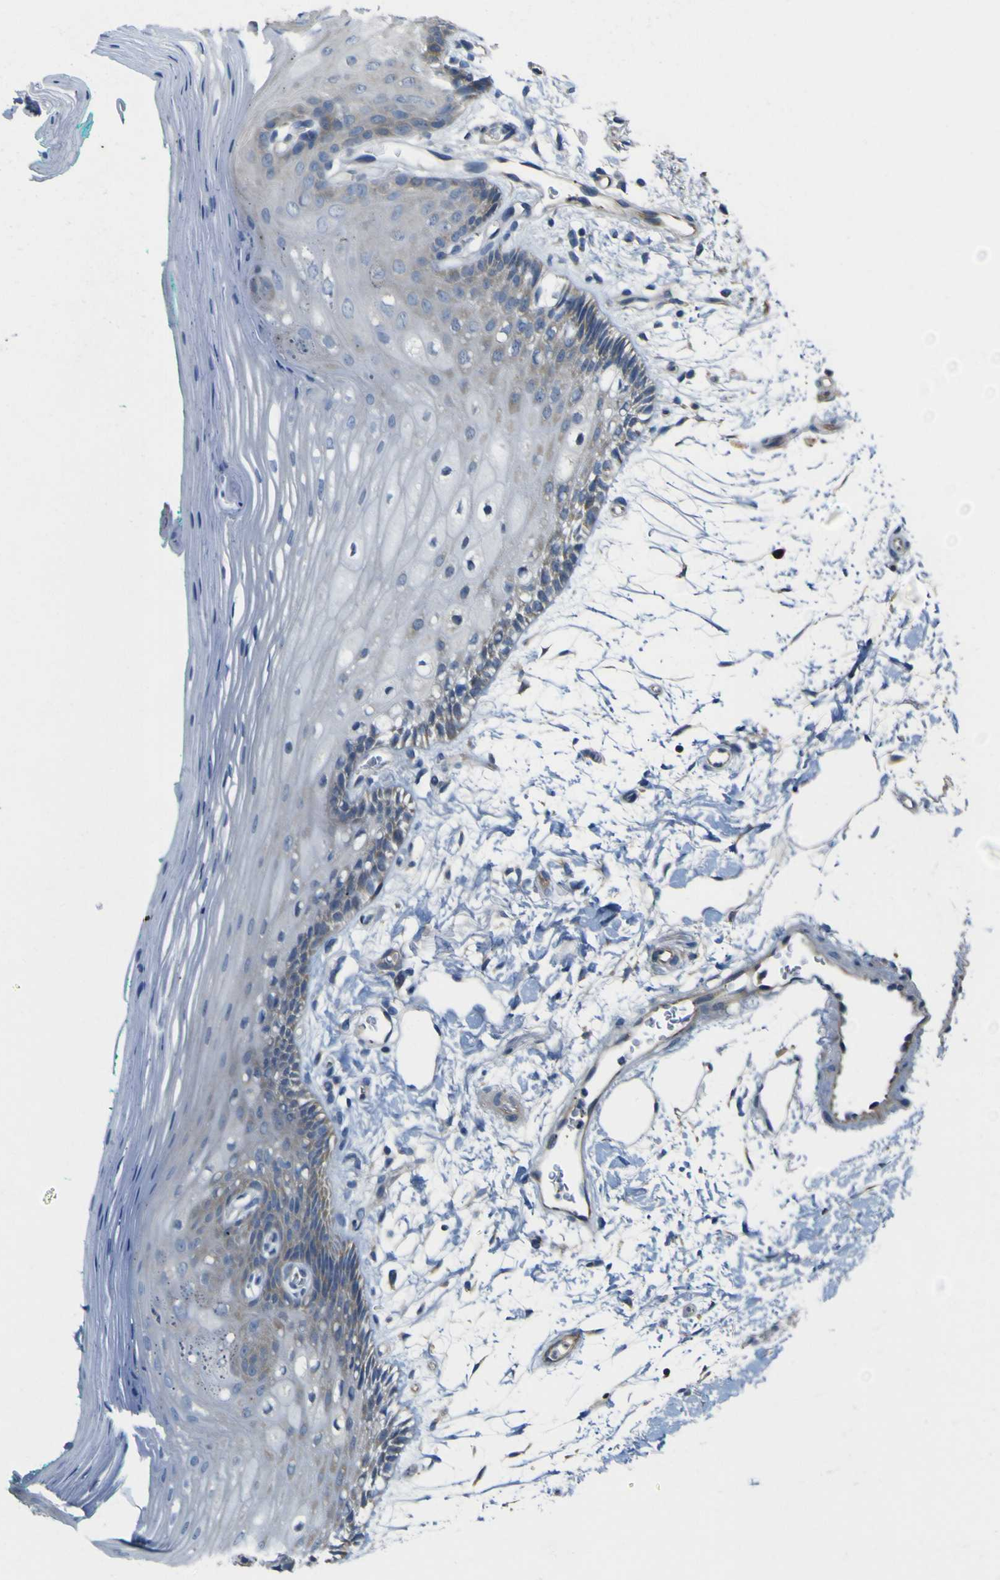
{"staining": {"intensity": "negative", "quantity": "none", "location": "none"}, "tissue": "oral mucosa", "cell_type": "Squamous epithelial cells", "image_type": "normal", "snomed": [{"axis": "morphology", "description": "Normal tissue, NOS"}, {"axis": "topography", "description": "Skeletal muscle"}, {"axis": "topography", "description": "Oral tissue"}, {"axis": "topography", "description": "Peripheral nerve tissue"}], "caption": "DAB (3,3'-diaminobenzidine) immunohistochemical staining of unremarkable human oral mucosa reveals no significant staining in squamous epithelial cells. (DAB (3,3'-diaminobenzidine) immunohistochemistry (IHC) with hematoxylin counter stain).", "gene": "MYEOV", "patient": {"sex": "female", "age": 84}}